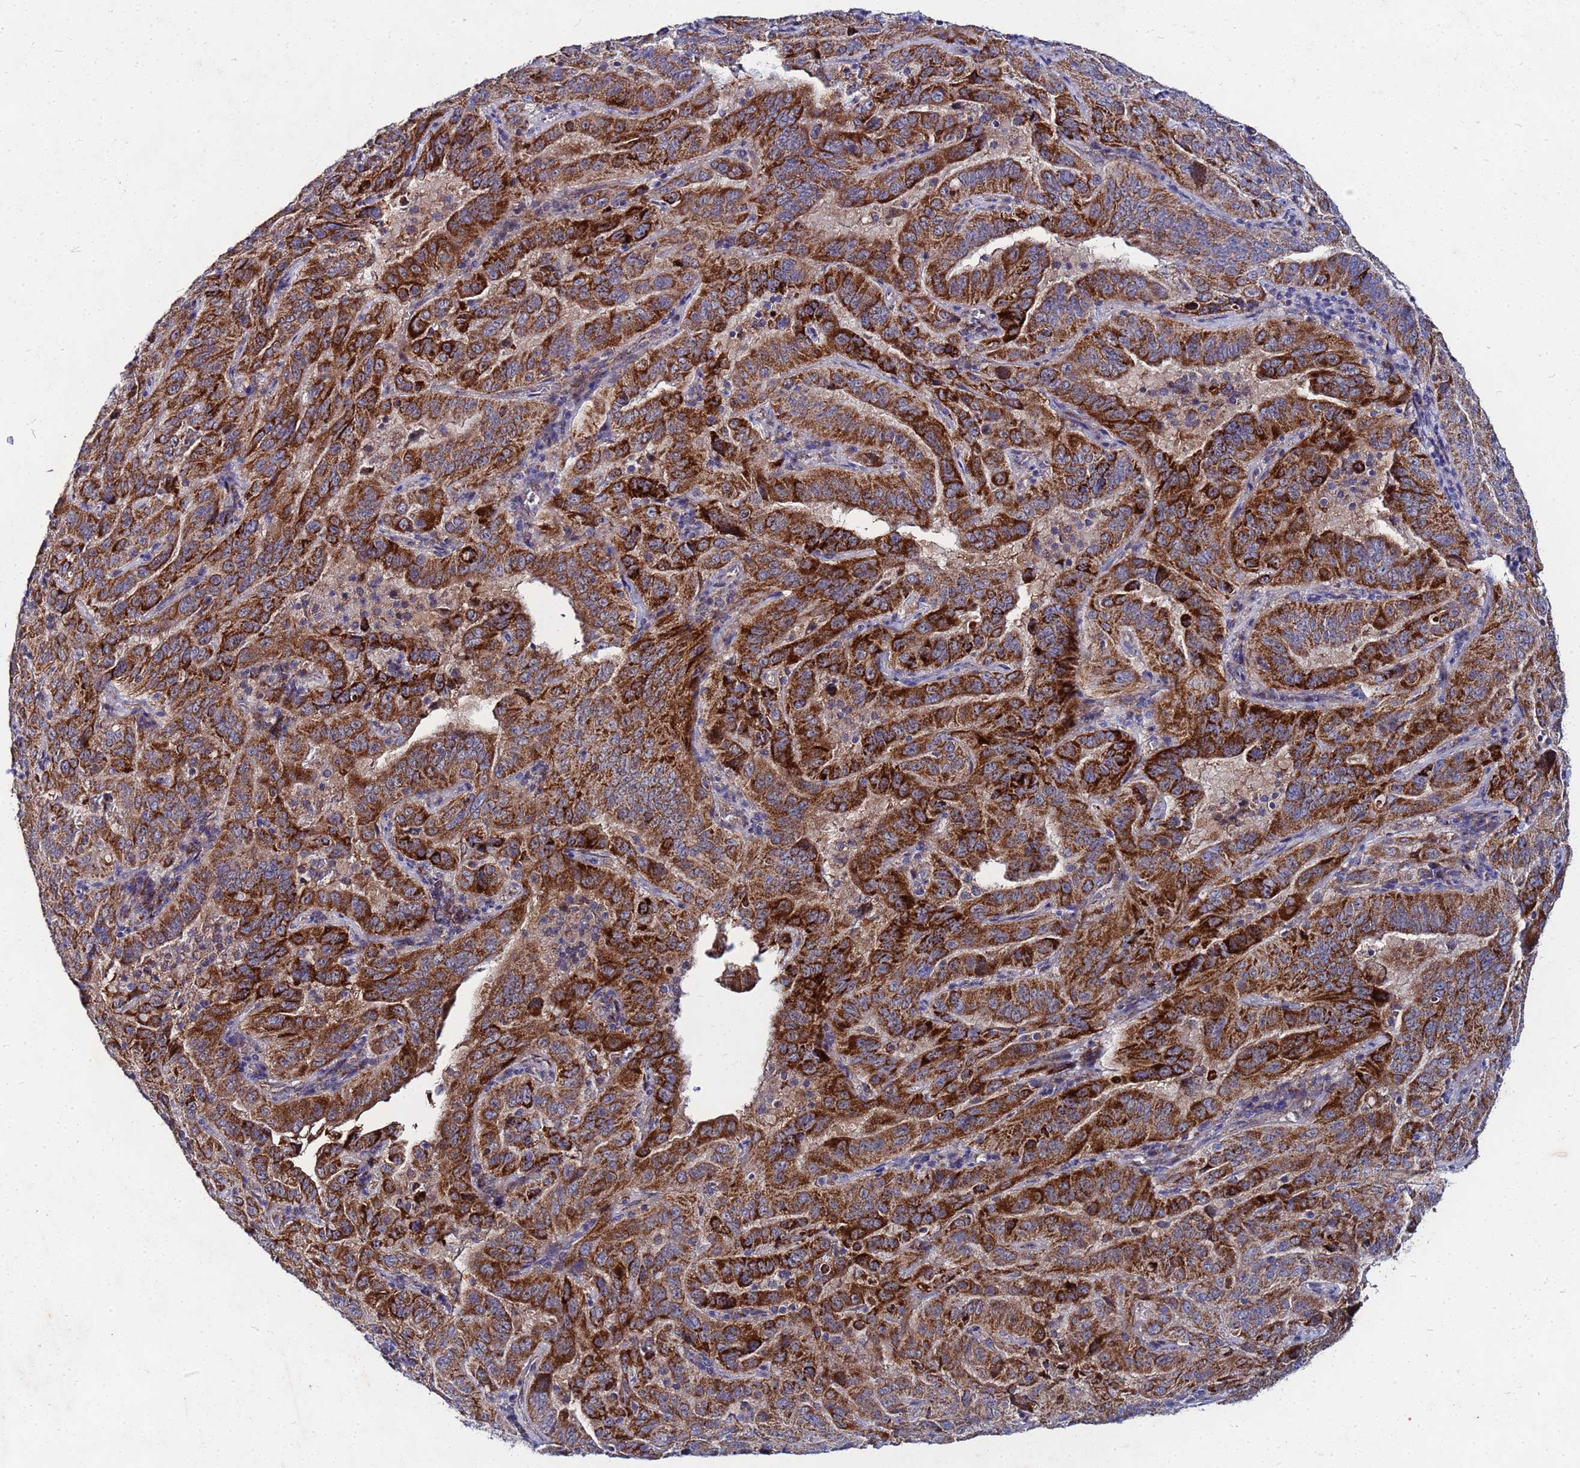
{"staining": {"intensity": "strong", "quantity": ">75%", "location": "cytoplasmic/membranous"}, "tissue": "pancreatic cancer", "cell_type": "Tumor cells", "image_type": "cancer", "snomed": [{"axis": "morphology", "description": "Adenocarcinoma, NOS"}, {"axis": "topography", "description": "Pancreas"}], "caption": "Immunohistochemical staining of human pancreatic cancer exhibits high levels of strong cytoplasmic/membranous protein expression in approximately >75% of tumor cells. Using DAB (3,3'-diaminobenzidine) (brown) and hematoxylin (blue) stains, captured at high magnification using brightfield microscopy.", "gene": "FAHD2A", "patient": {"sex": "male", "age": 63}}